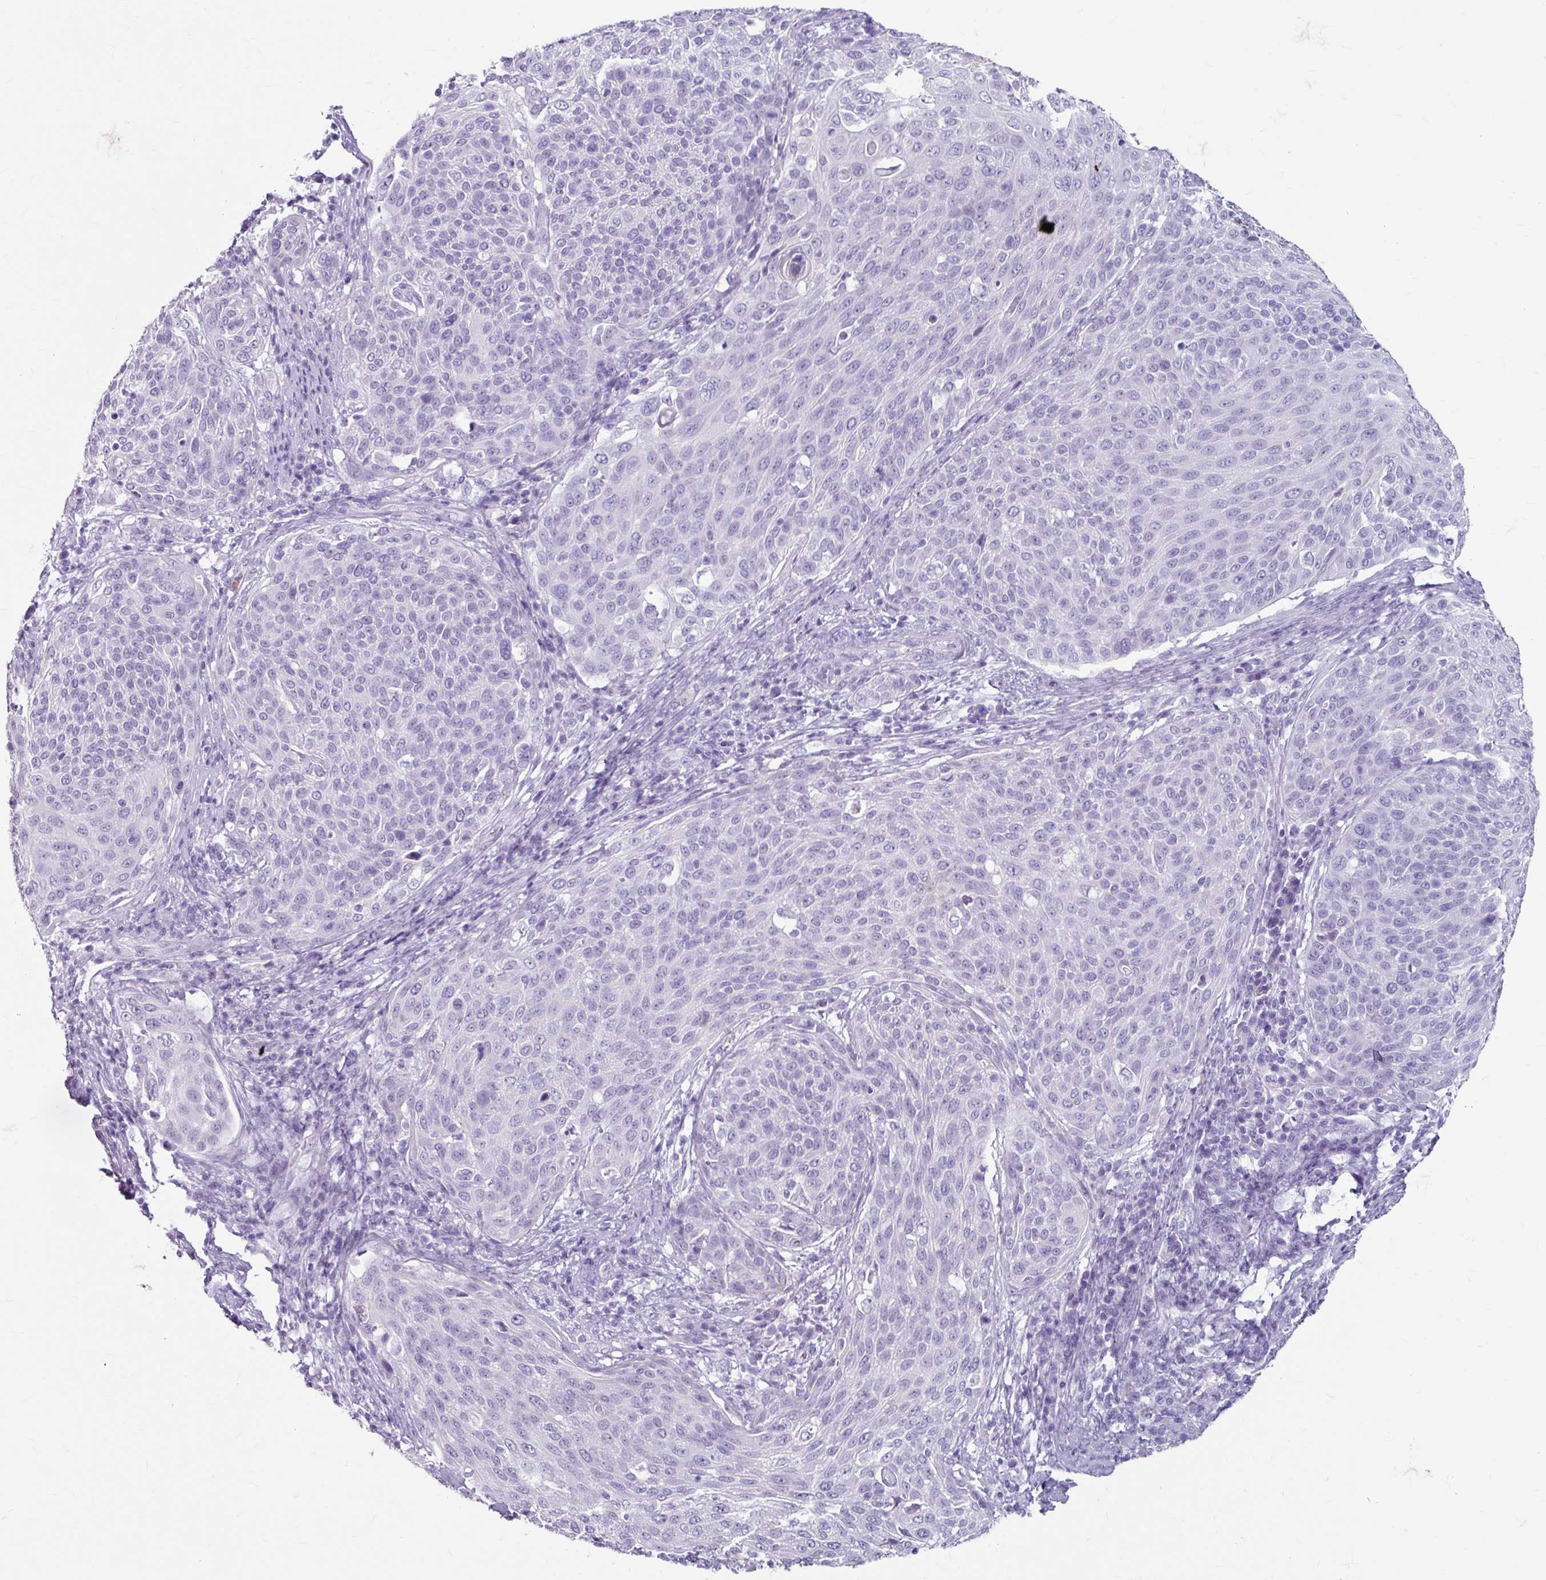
{"staining": {"intensity": "negative", "quantity": "none", "location": "none"}, "tissue": "cervical cancer", "cell_type": "Tumor cells", "image_type": "cancer", "snomed": [{"axis": "morphology", "description": "Squamous cell carcinoma, NOS"}, {"axis": "topography", "description": "Cervix"}], "caption": "Immunohistochemistry (IHC) micrograph of cervical squamous cell carcinoma stained for a protein (brown), which shows no staining in tumor cells.", "gene": "ANKRD1", "patient": {"sex": "female", "age": 31}}